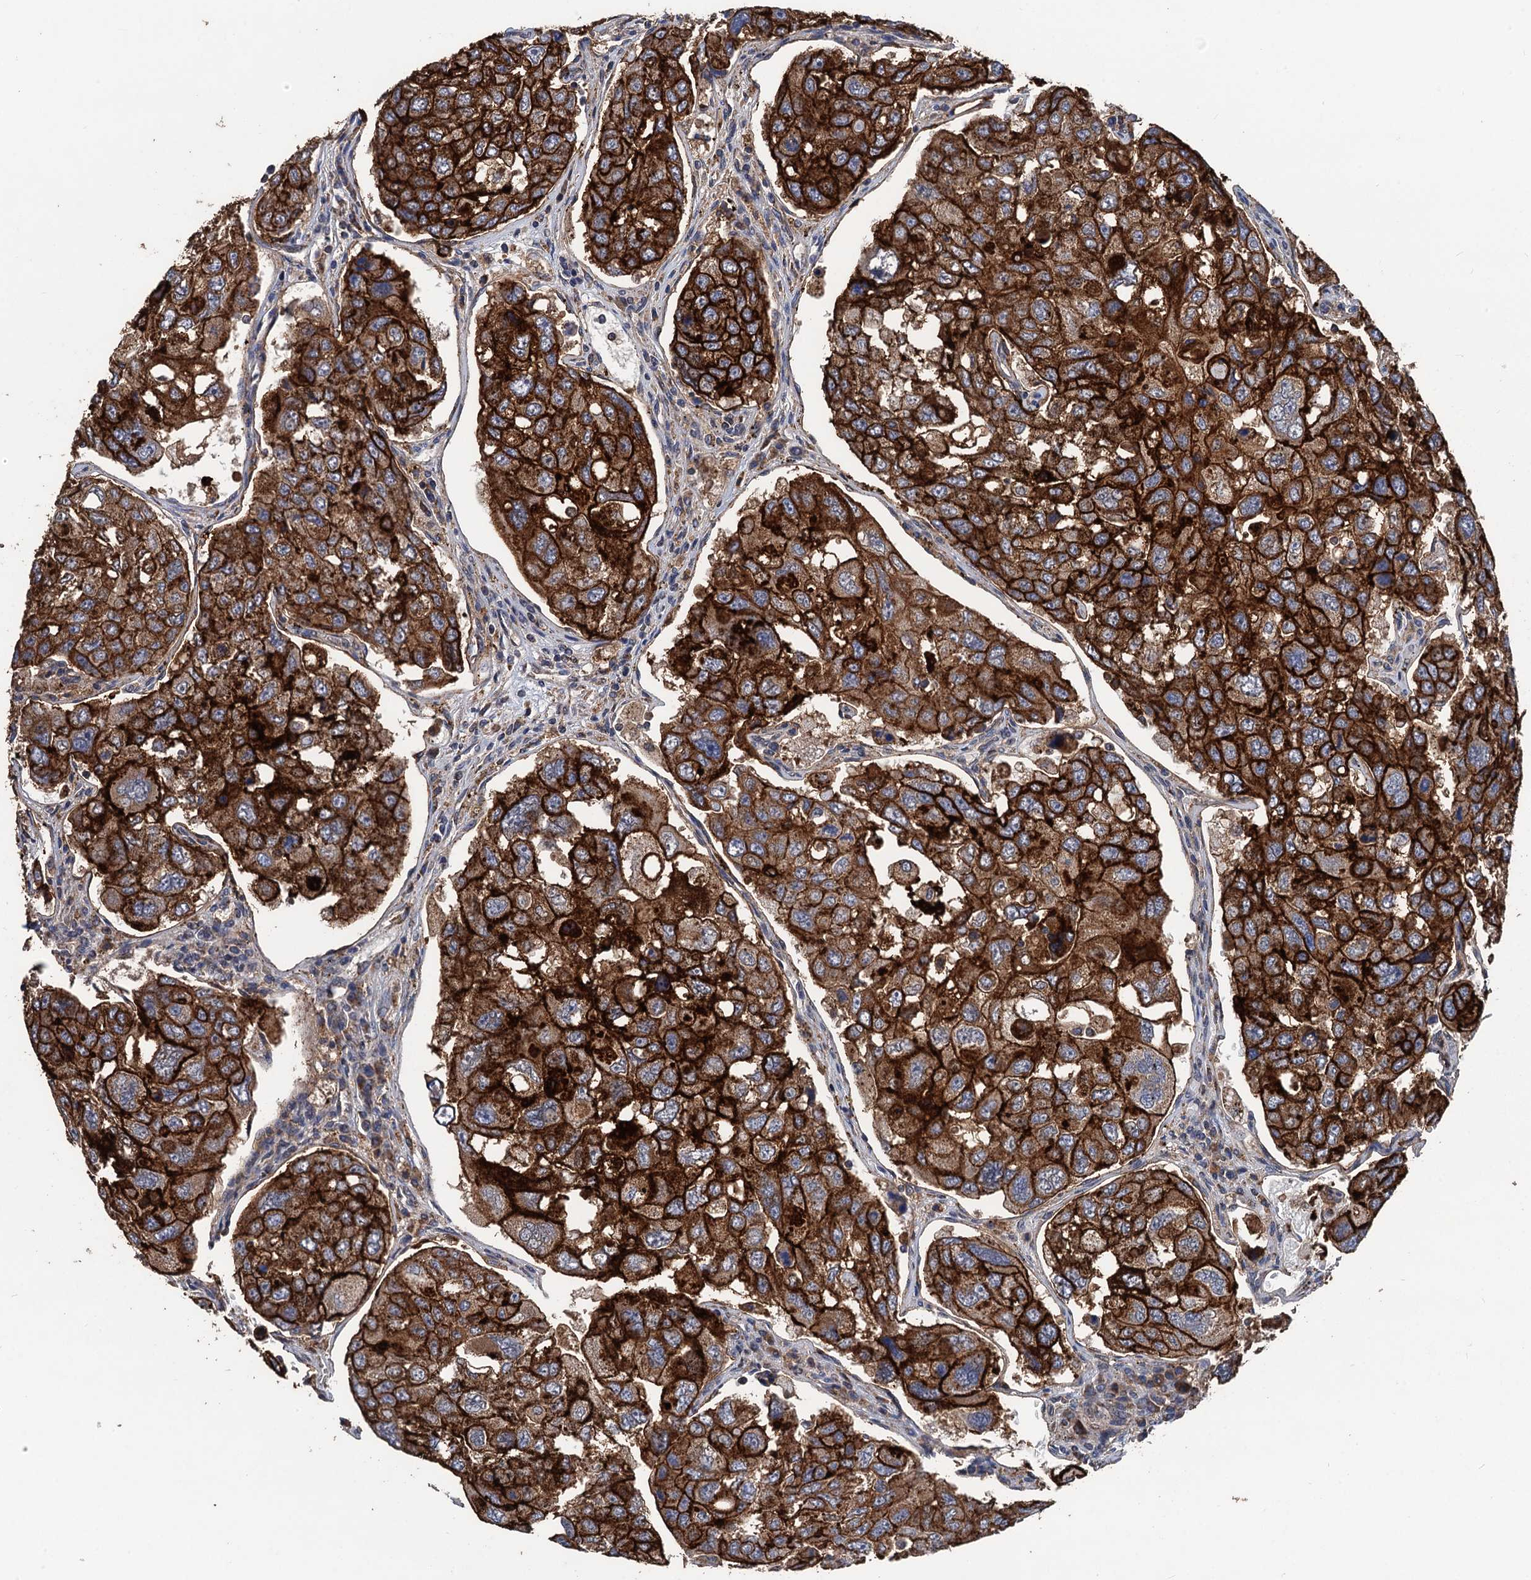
{"staining": {"intensity": "strong", "quantity": ">75%", "location": "cytoplasmic/membranous"}, "tissue": "urothelial cancer", "cell_type": "Tumor cells", "image_type": "cancer", "snomed": [{"axis": "morphology", "description": "Urothelial carcinoma, High grade"}, {"axis": "topography", "description": "Lymph node"}, {"axis": "topography", "description": "Urinary bladder"}], "caption": "Urothelial cancer stained with a brown dye shows strong cytoplasmic/membranous positive staining in approximately >75% of tumor cells.", "gene": "DGLUCY", "patient": {"sex": "male", "age": 51}}